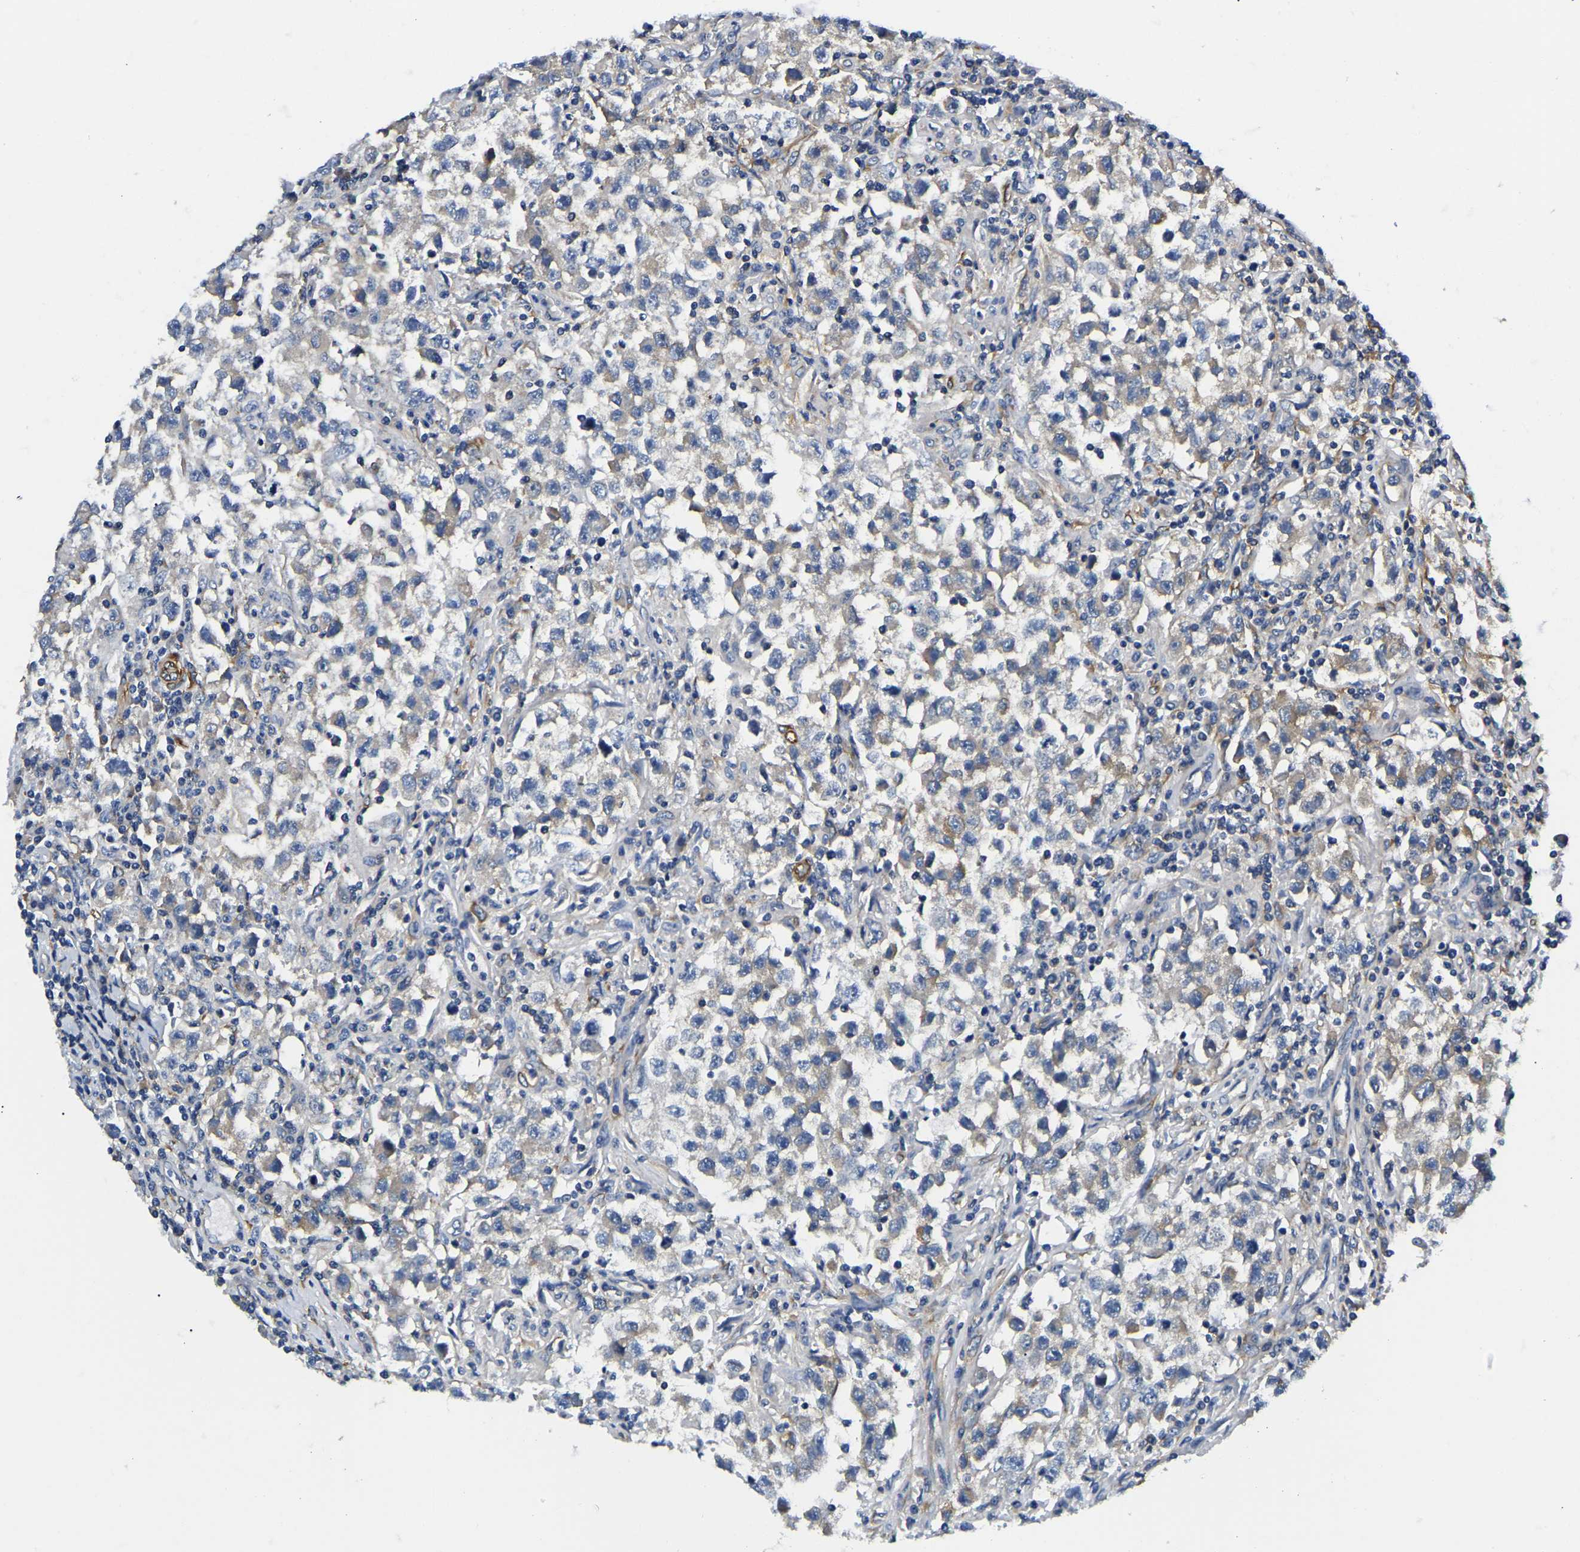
{"staining": {"intensity": "weak", "quantity": "<25%", "location": "cytoplasmic/membranous"}, "tissue": "testis cancer", "cell_type": "Tumor cells", "image_type": "cancer", "snomed": [{"axis": "morphology", "description": "Carcinoma, Embryonal, NOS"}, {"axis": "topography", "description": "Testis"}], "caption": "Immunohistochemistry image of neoplastic tissue: human testis cancer (embryonal carcinoma) stained with DAB (3,3'-diaminobenzidine) reveals no significant protein positivity in tumor cells. (Brightfield microscopy of DAB (3,3'-diaminobenzidine) immunohistochemistry at high magnification).", "gene": "DUSP8", "patient": {"sex": "male", "age": 21}}